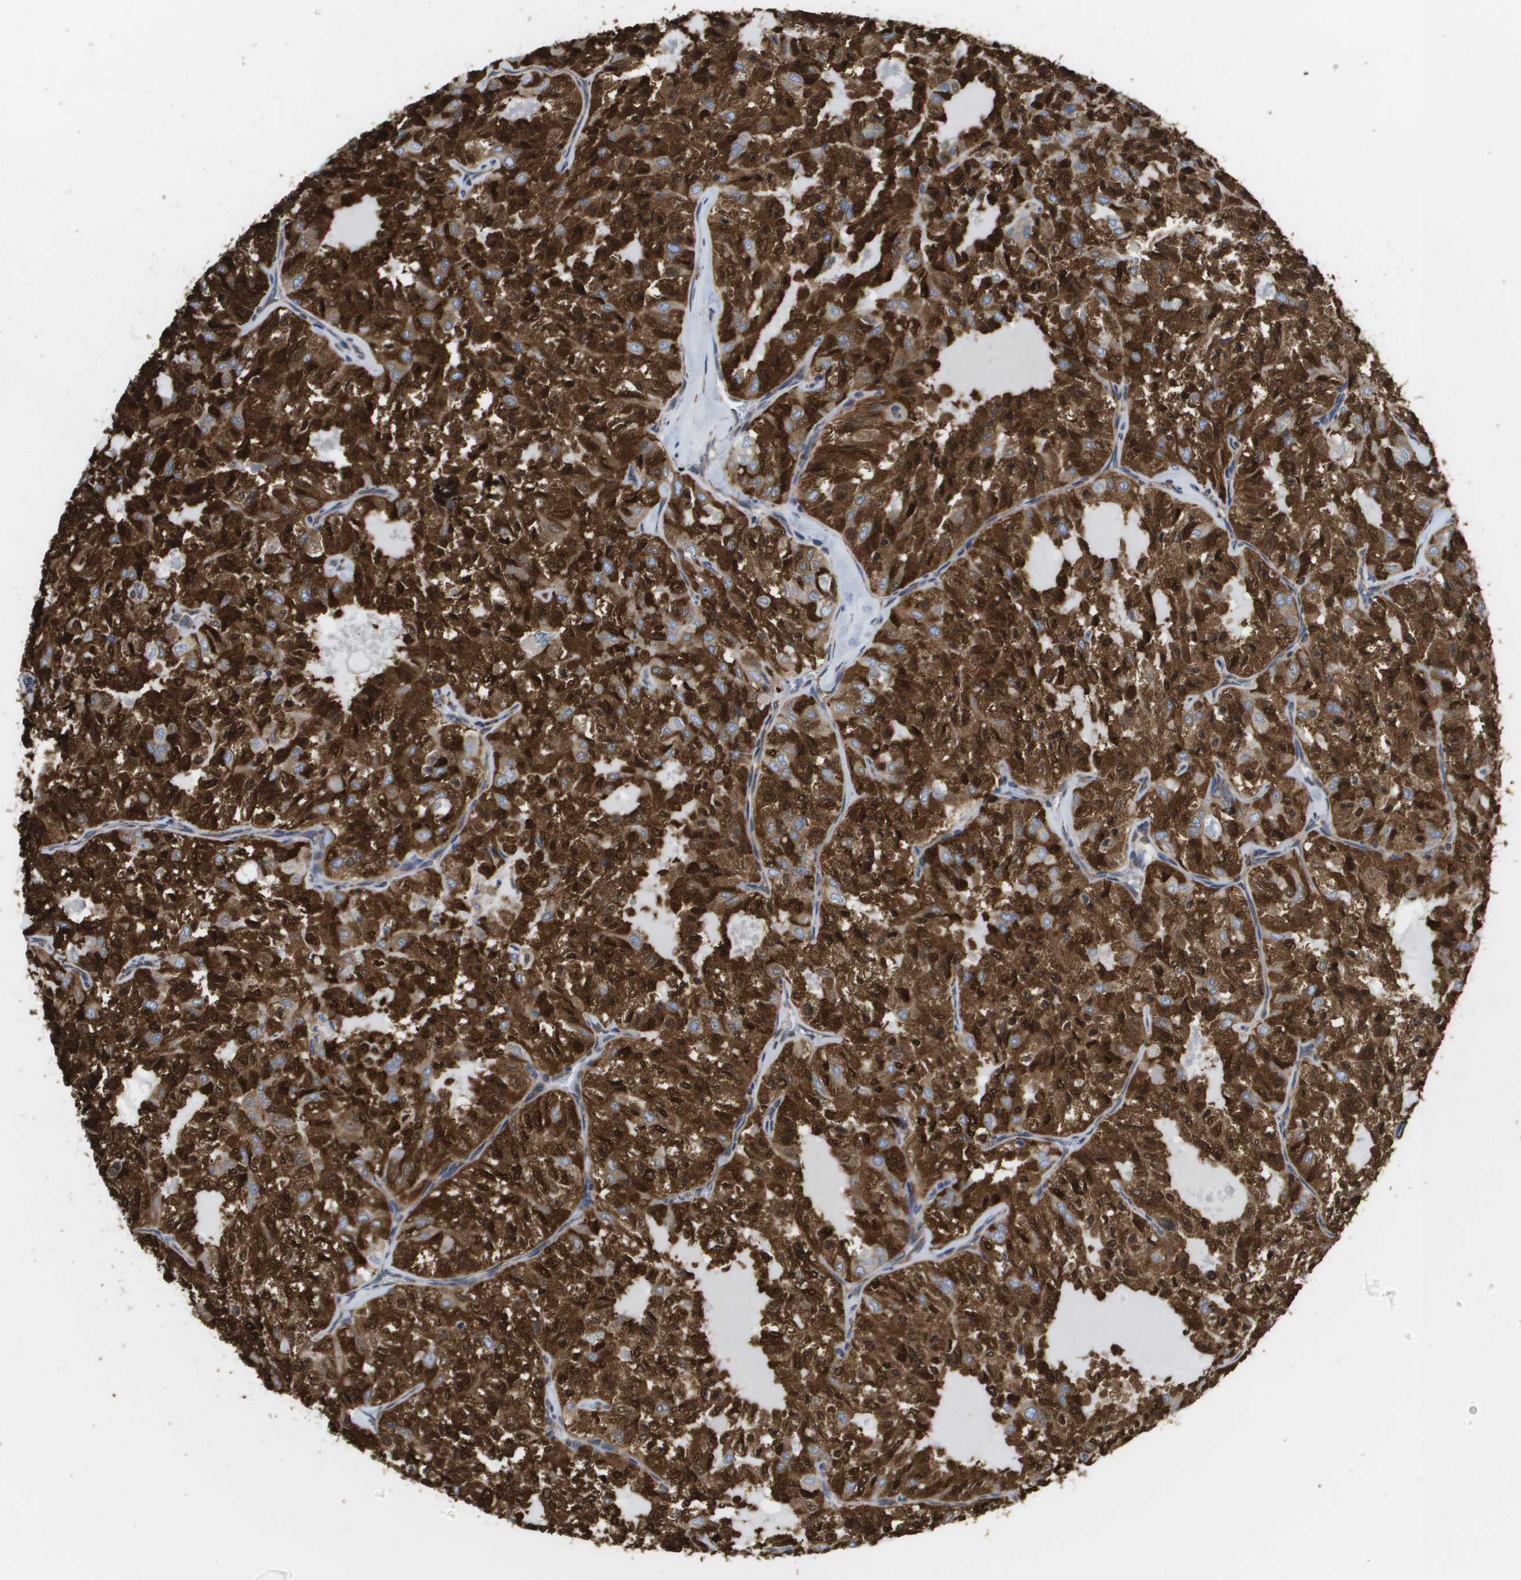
{"staining": {"intensity": "strong", "quantity": ">75%", "location": "cytoplasmic/membranous,nuclear"}, "tissue": "thyroid cancer", "cell_type": "Tumor cells", "image_type": "cancer", "snomed": [{"axis": "morphology", "description": "Follicular adenoma carcinoma, NOS"}, {"axis": "topography", "description": "Thyroid gland"}], "caption": "There is high levels of strong cytoplasmic/membranous and nuclear positivity in tumor cells of thyroid cancer, as demonstrated by immunohistochemical staining (brown color).", "gene": "ST3GAL2", "patient": {"sex": "male", "age": 75}}